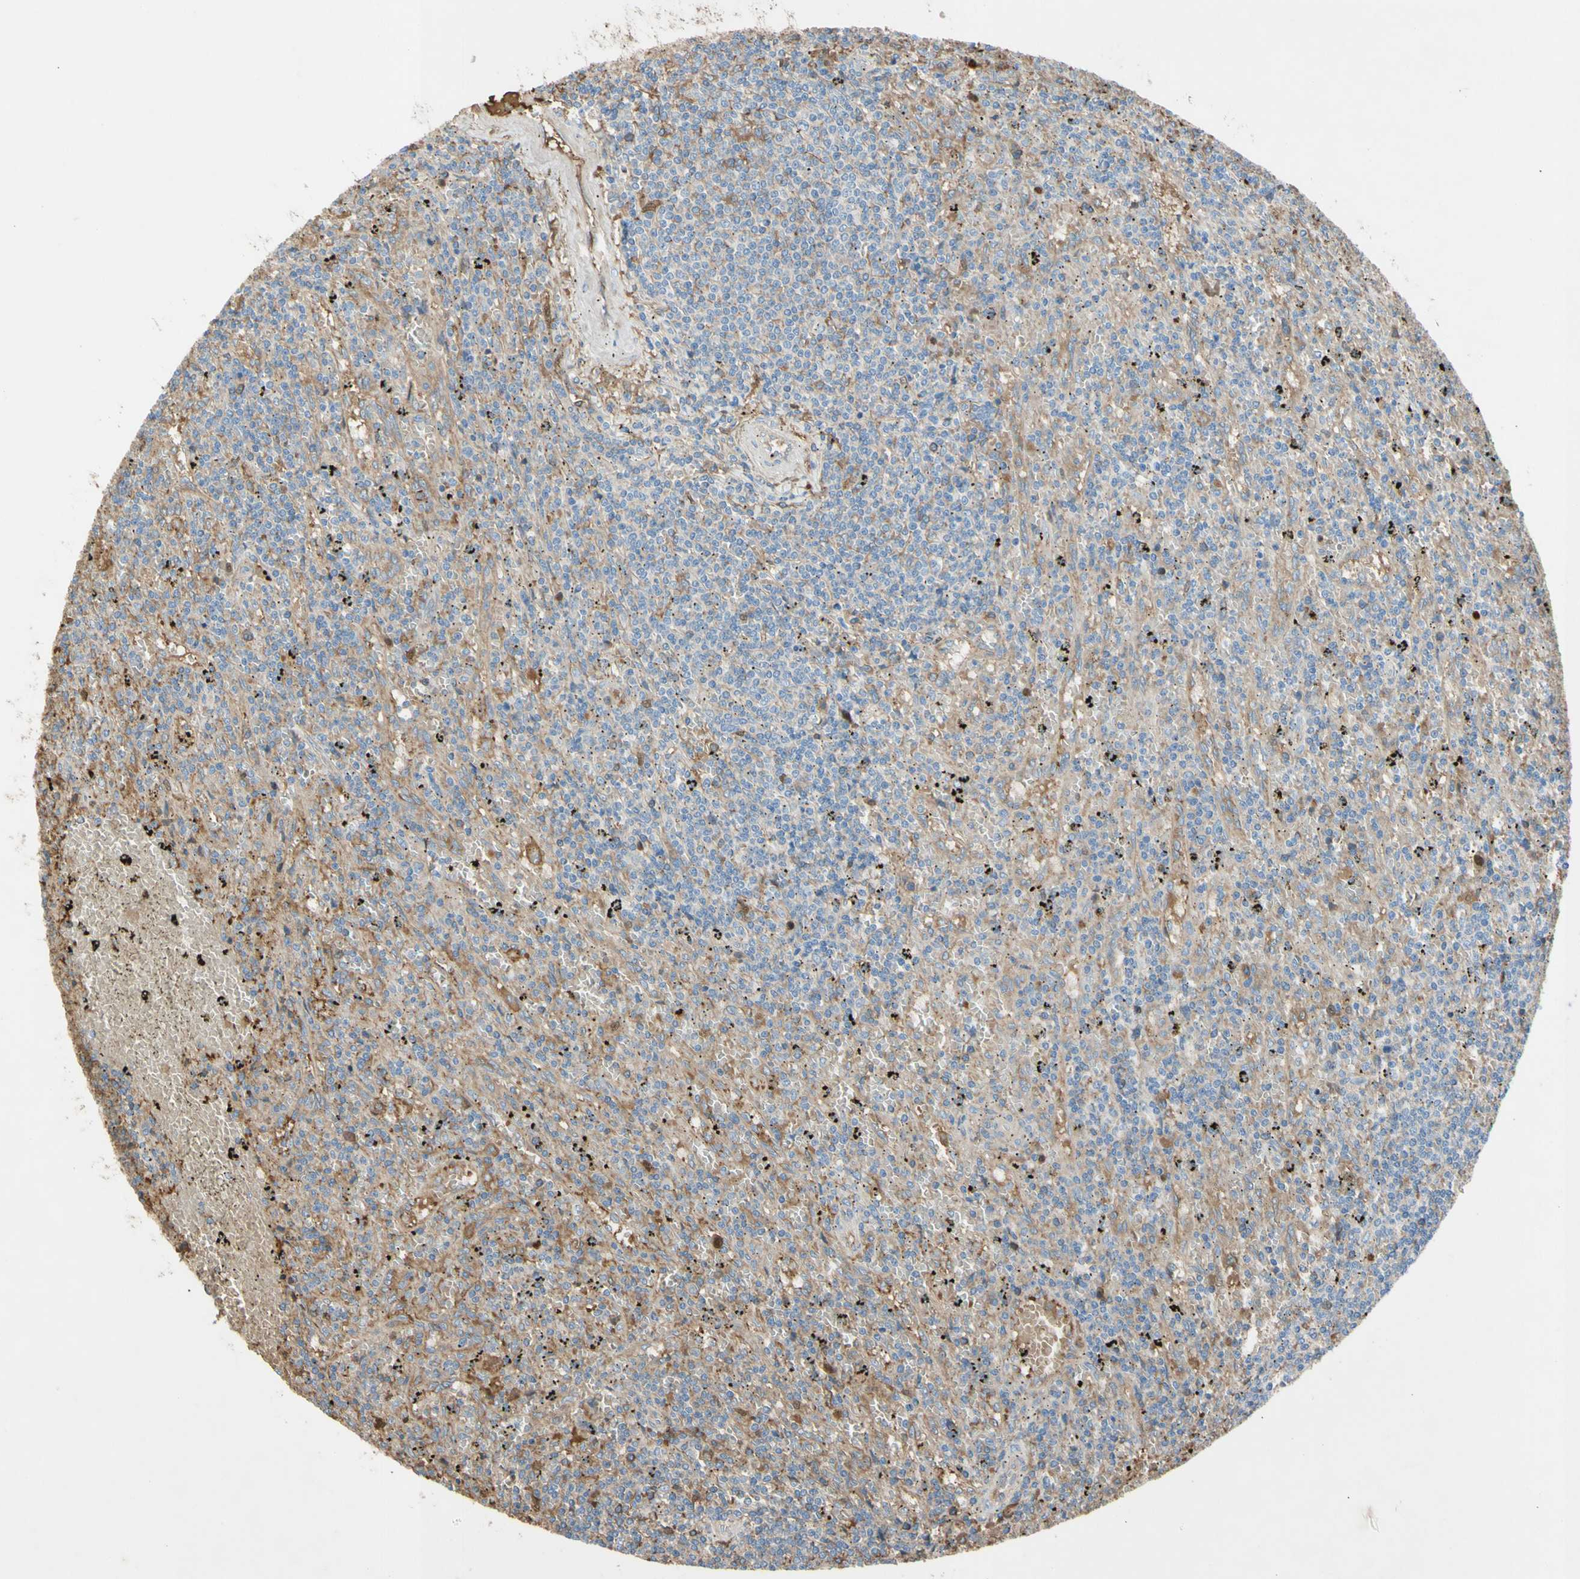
{"staining": {"intensity": "weak", "quantity": ">75%", "location": "cytoplasmic/membranous"}, "tissue": "lymphoma", "cell_type": "Tumor cells", "image_type": "cancer", "snomed": [{"axis": "morphology", "description": "Malignant lymphoma, non-Hodgkin's type, Low grade"}, {"axis": "topography", "description": "Spleen"}], "caption": "A brown stain labels weak cytoplasmic/membranous expression of a protein in low-grade malignant lymphoma, non-Hodgkin's type tumor cells. Immunohistochemistry stains the protein in brown and the nuclei are stained blue.", "gene": "TIMP2", "patient": {"sex": "male", "age": 76}}